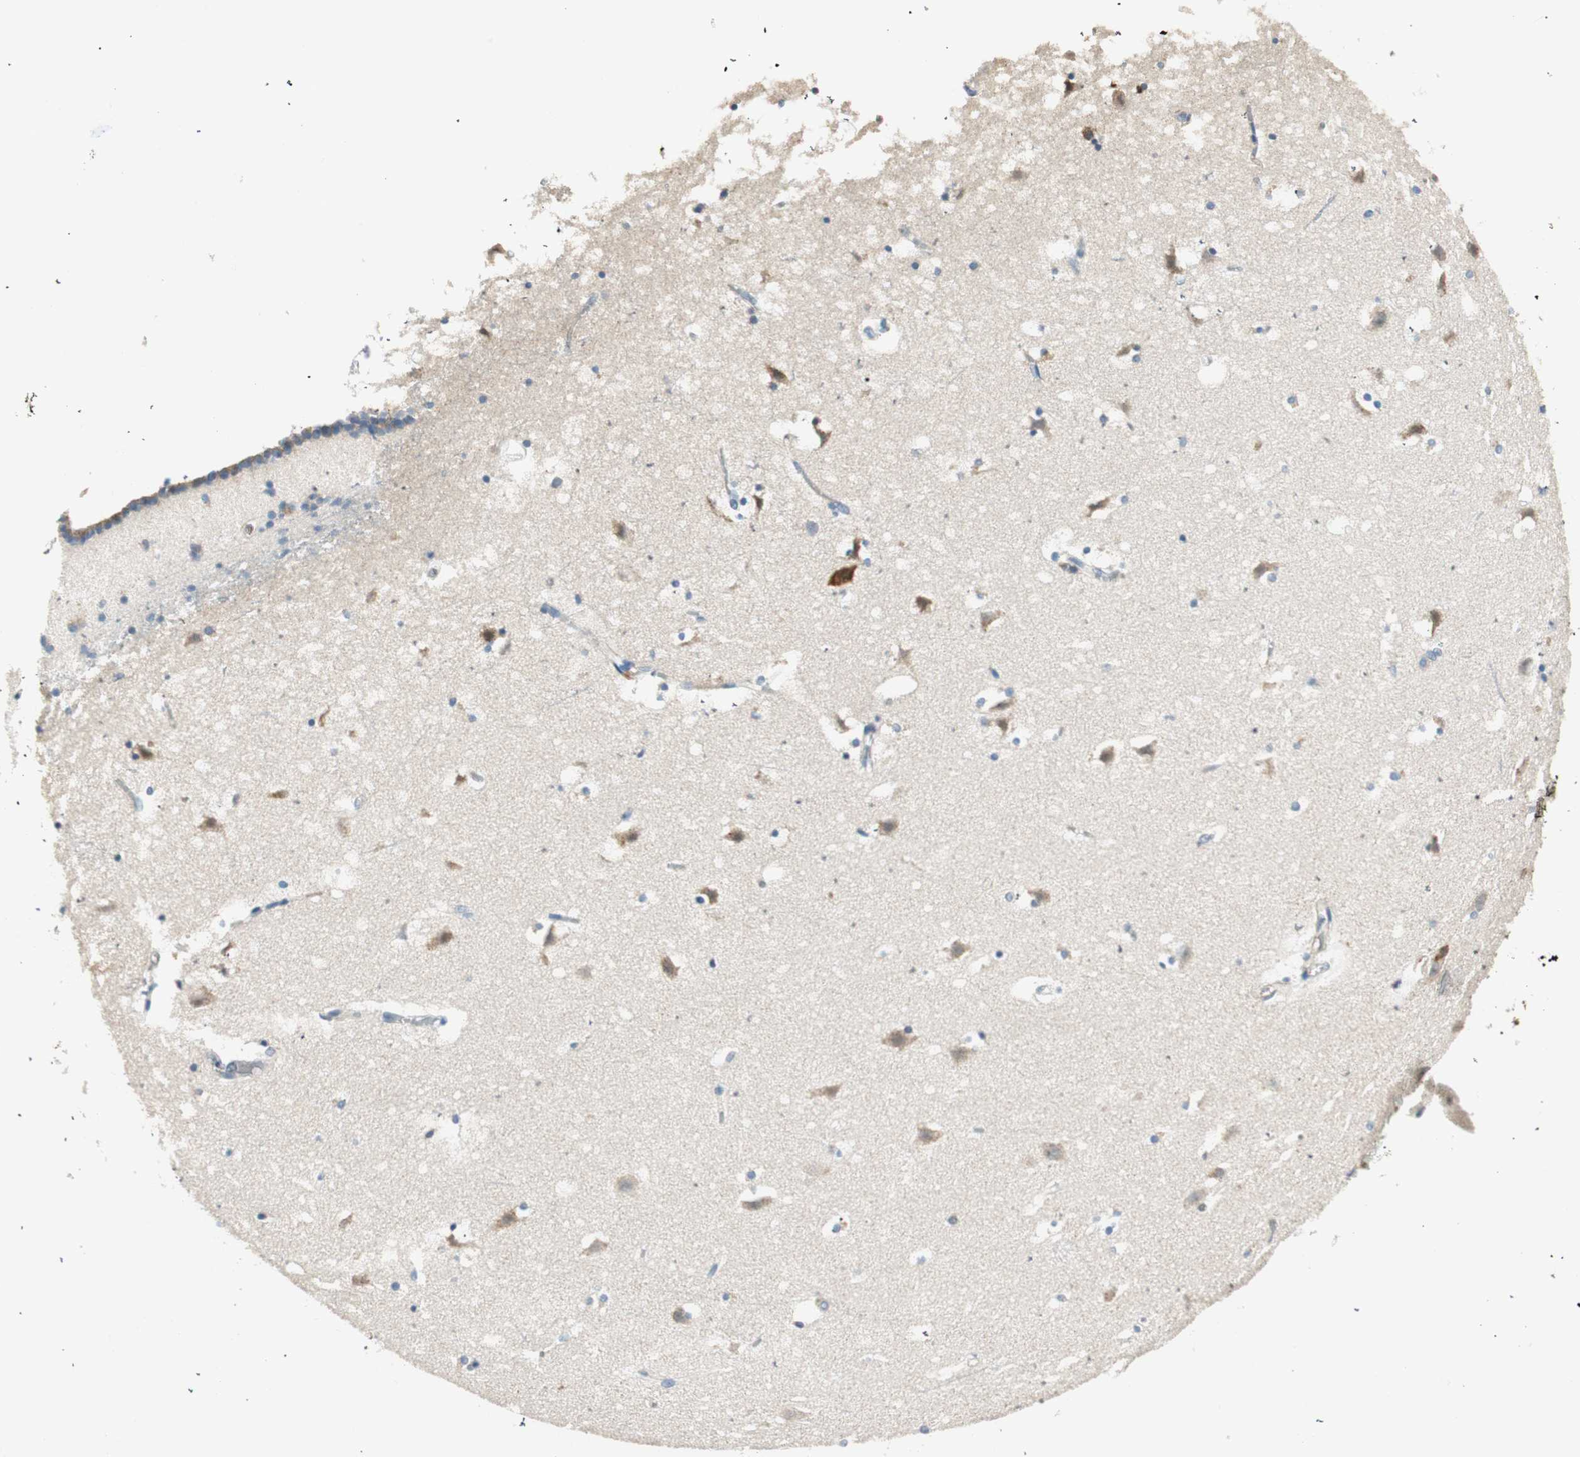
{"staining": {"intensity": "moderate", "quantity": "<25%", "location": "cytoplasmic/membranous"}, "tissue": "caudate", "cell_type": "Glial cells", "image_type": "normal", "snomed": [{"axis": "morphology", "description": "Normal tissue, NOS"}, {"axis": "topography", "description": "Lateral ventricle wall"}], "caption": "Immunohistochemical staining of unremarkable human caudate shows moderate cytoplasmic/membranous protein expression in about <25% of glial cells. (IHC, brightfield microscopy, high magnification).", "gene": "RORB", "patient": {"sex": "male", "age": 45}}